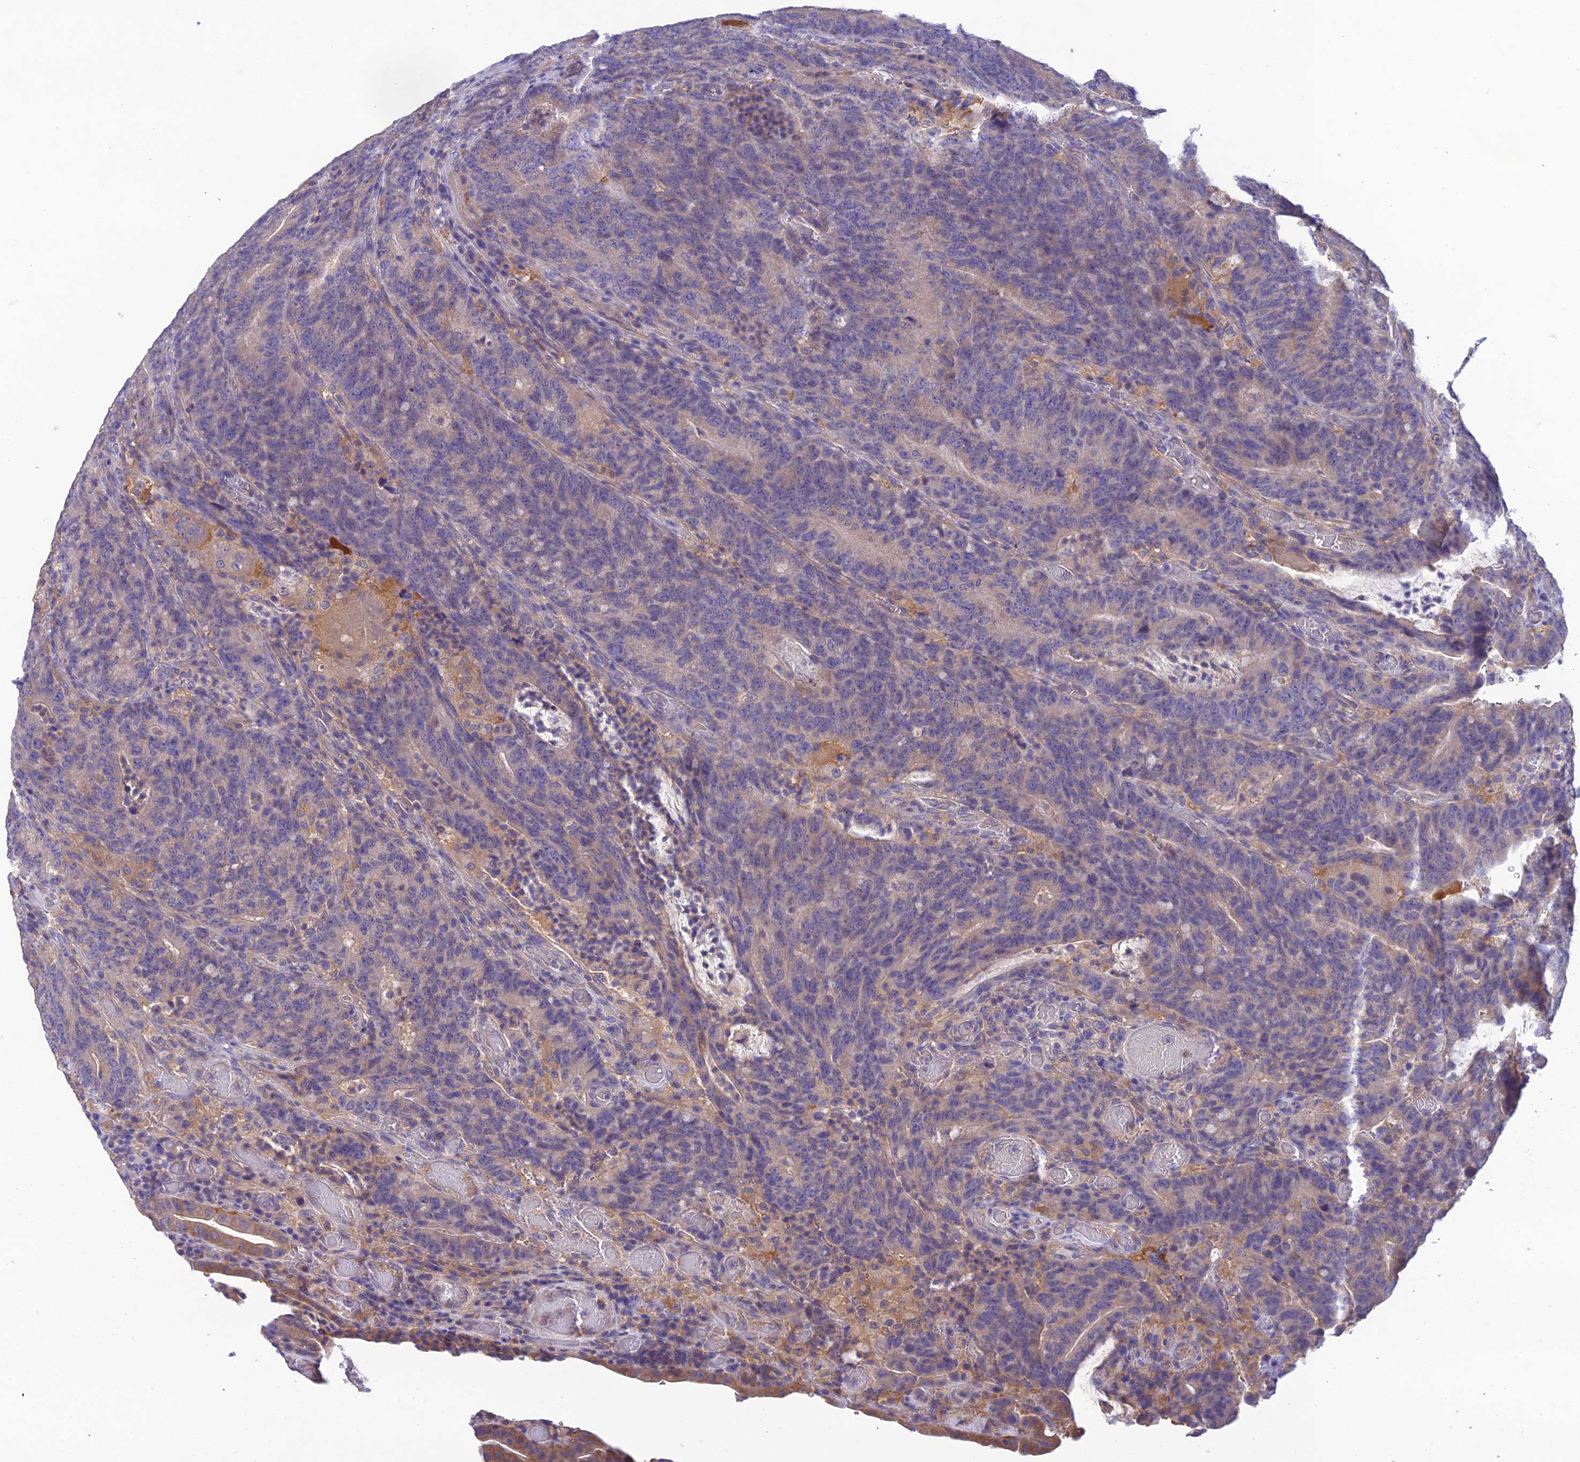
{"staining": {"intensity": "moderate", "quantity": "<25%", "location": "cytoplasmic/membranous"}, "tissue": "colorectal cancer", "cell_type": "Tumor cells", "image_type": "cancer", "snomed": [{"axis": "morphology", "description": "Normal tissue, NOS"}, {"axis": "morphology", "description": "Adenocarcinoma, NOS"}, {"axis": "topography", "description": "Colon"}], "caption": "IHC staining of adenocarcinoma (colorectal), which reveals low levels of moderate cytoplasmic/membranous staining in approximately <25% of tumor cells indicating moderate cytoplasmic/membranous protein staining. The staining was performed using DAB (brown) for protein detection and nuclei were counterstained in hematoxylin (blue).", "gene": "SNX24", "patient": {"sex": "female", "age": 75}}